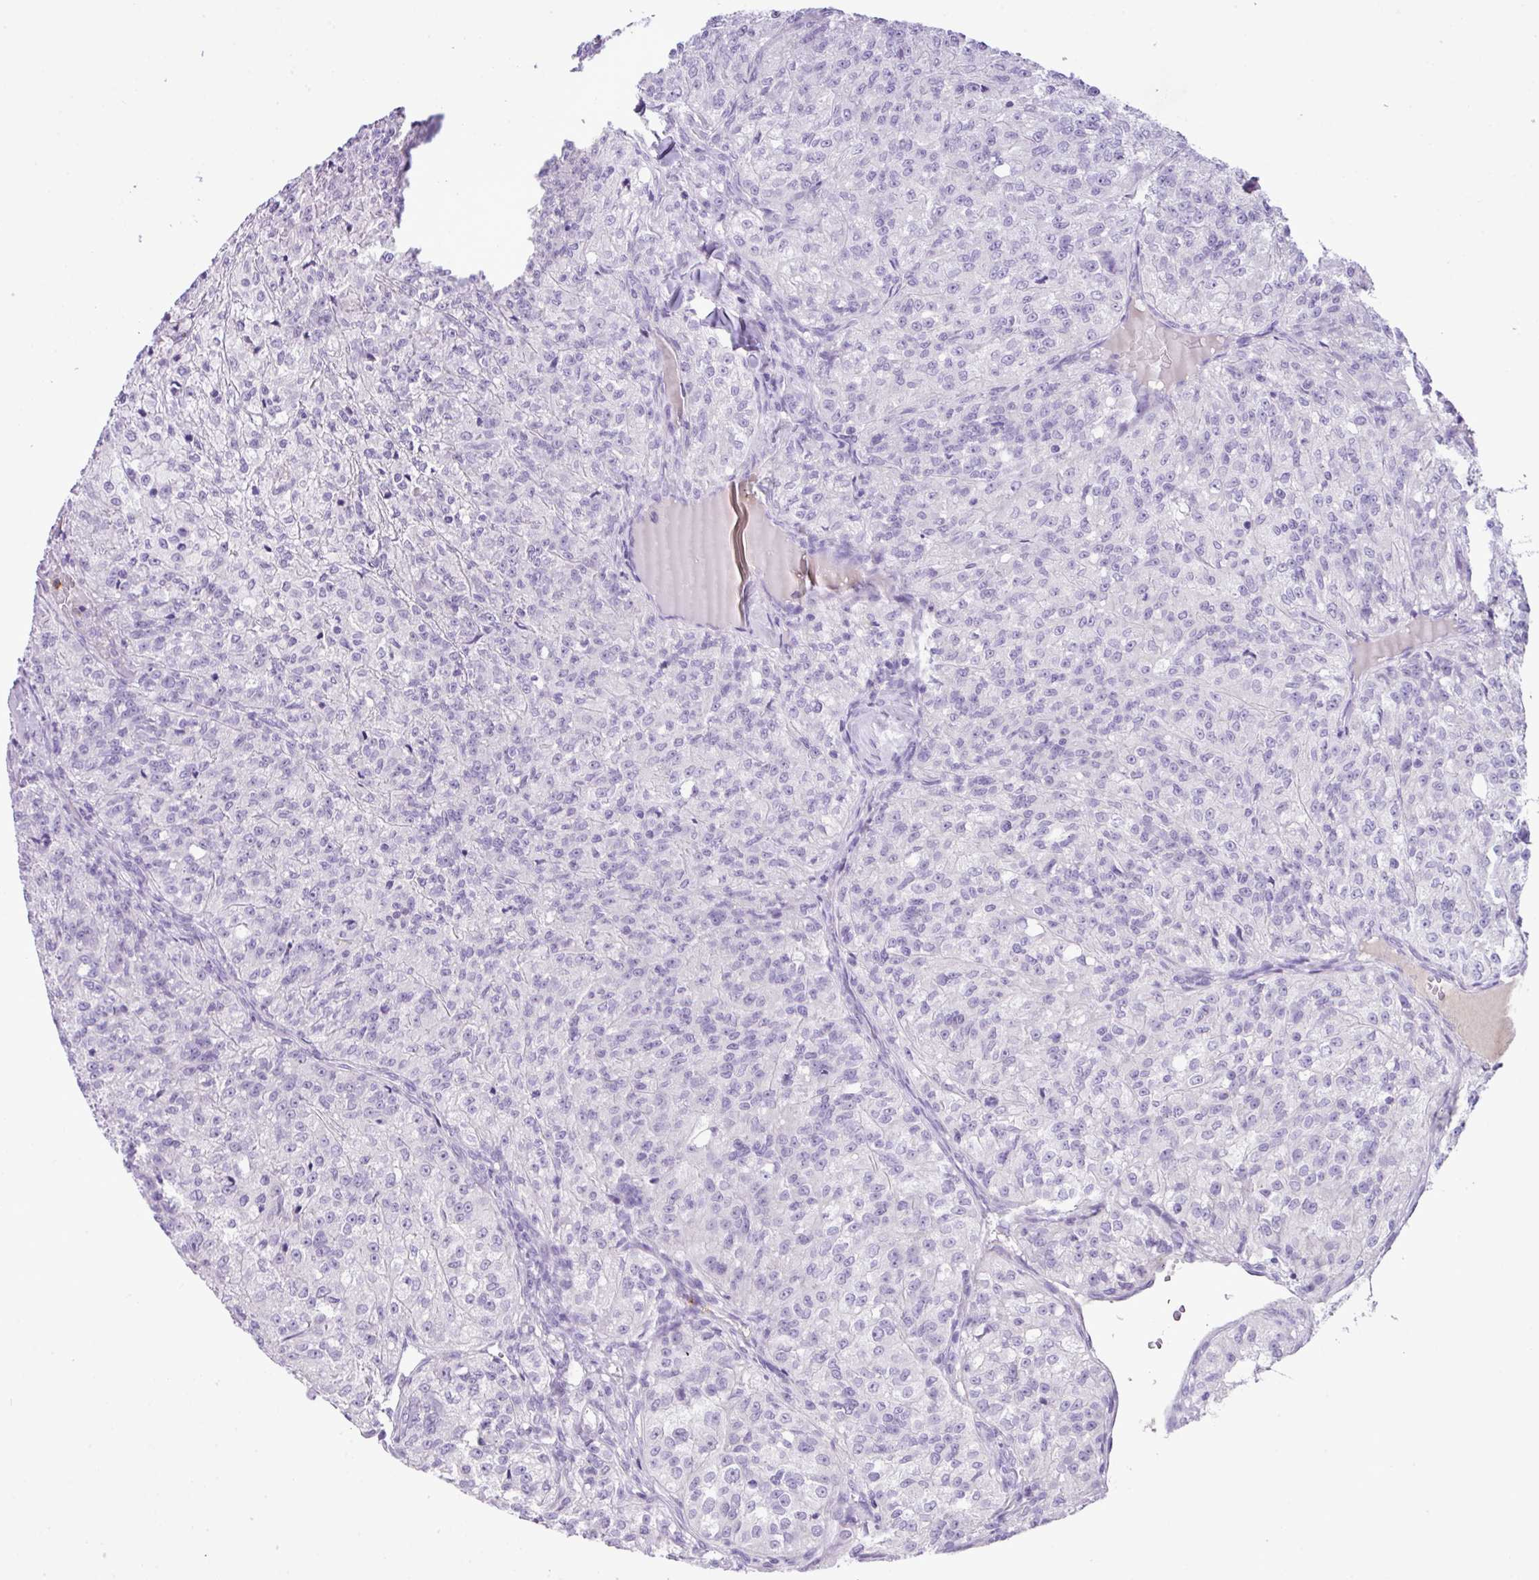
{"staining": {"intensity": "negative", "quantity": "none", "location": "none"}, "tissue": "renal cancer", "cell_type": "Tumor cells", "image_type": "cancer", "snomed": [{"axis": "morphology", "description": "Adenocarcinoma, NOS"}, {"axis": "topography", "description": "Kidney"}], "caption": "Tumor cells show no significant protein staining in renal cancer.", "gene": "HTR3E", "patient": {"sex": "female", "age": 63}}